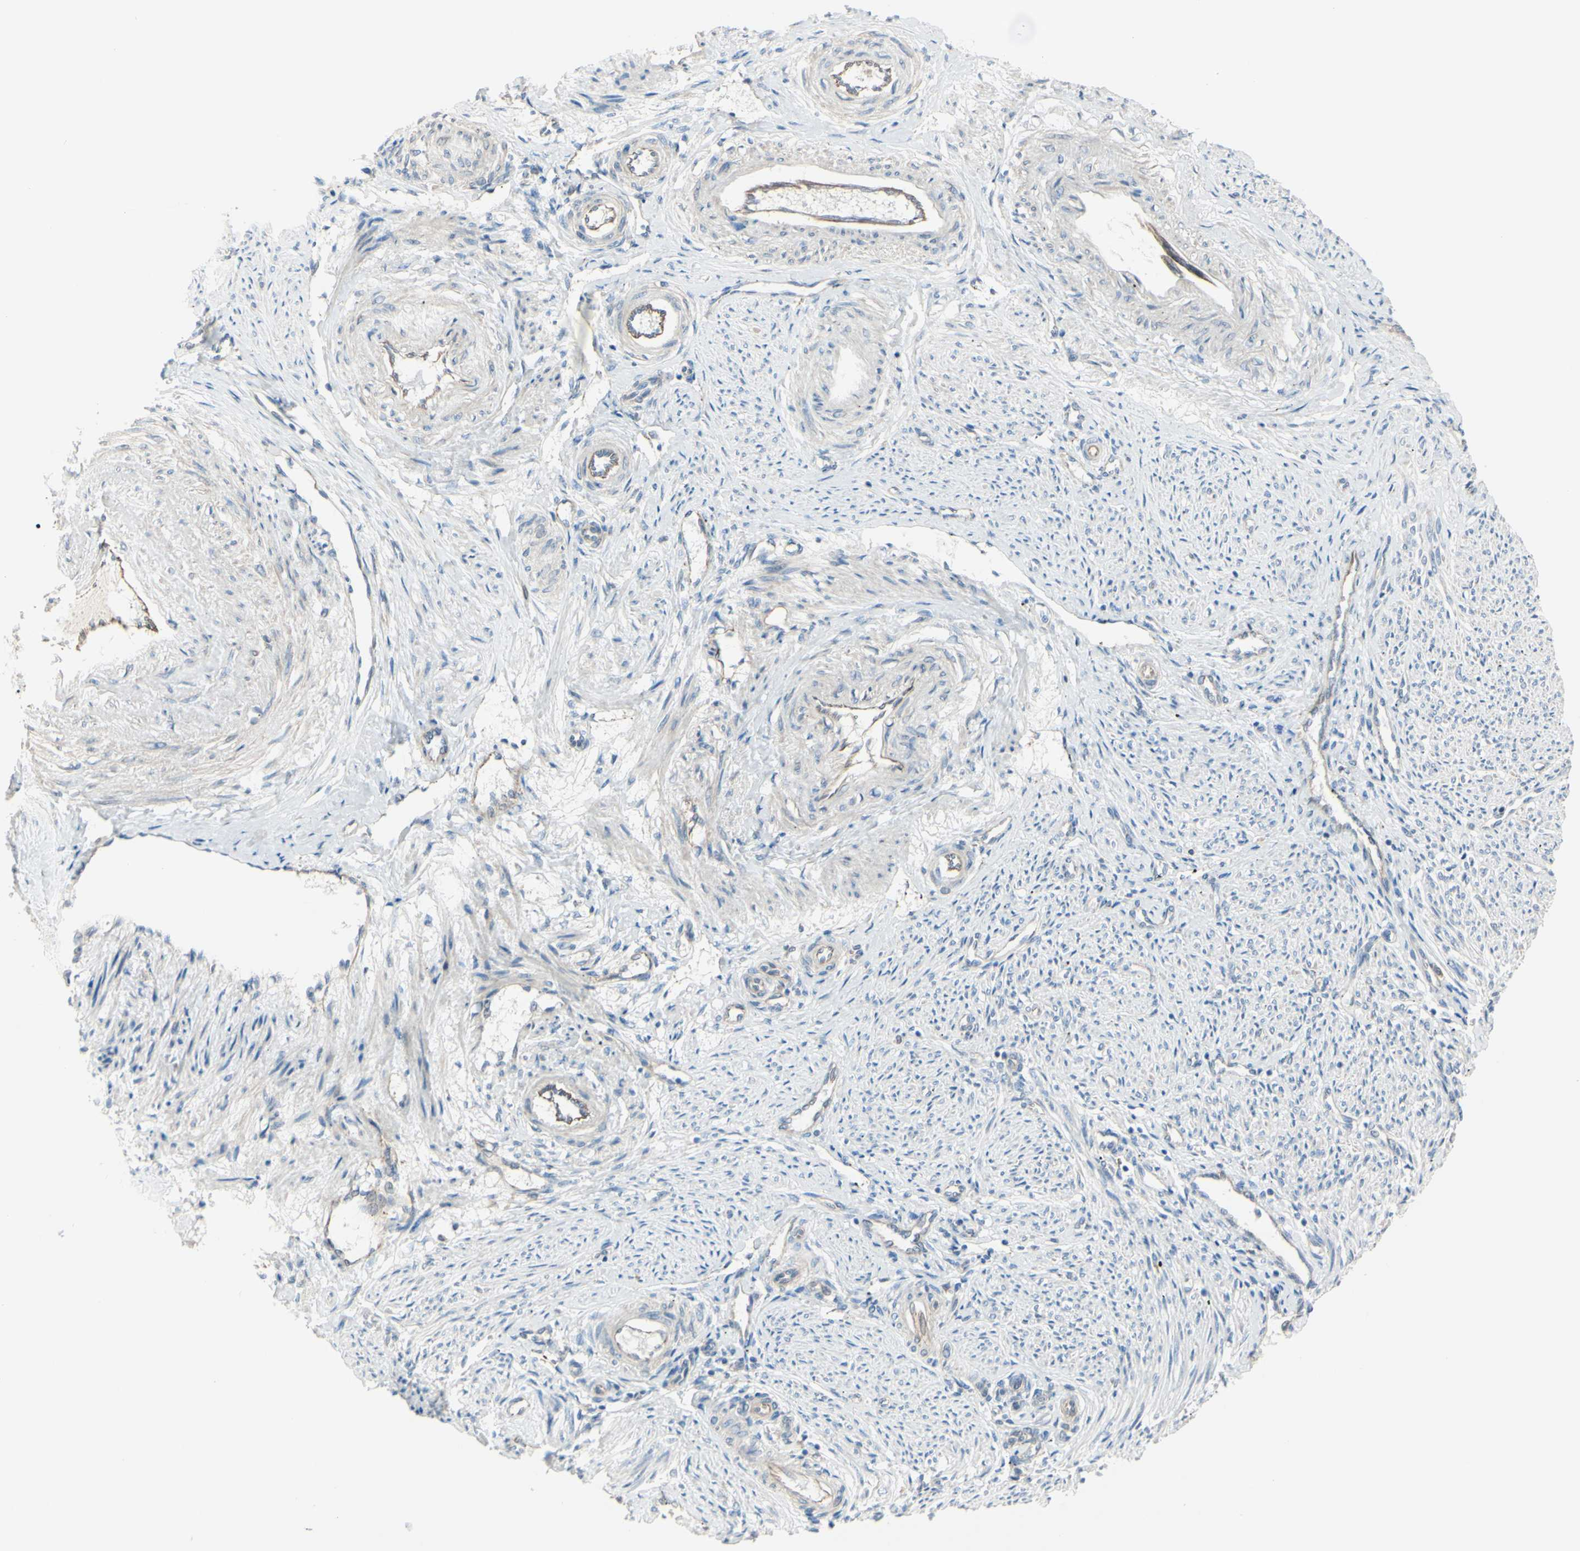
{"staining": {"intensity": "weak", "quantity": "25%-75%", "location": "cytoplasmic/membranous"}, "tissue": "endometrium", "cell_type": "Cells in endometrial stroma", "image_type": "normal", "snomed": [{"axis": "morphology", "description": "Normal tissue, NOS"}, {"axis": "topography", "description": "Endometrium"}], "caption": "A histopathology image of human endometrium stained for a protein exhibits weak cytoplasmic/membranous brown staining in cells in endometrial stroma. The protein of interest is shown in brown color, while the nuclei are stained blue.", "gene": "LMTK2", "patient": {"sex": "female", "age": 42}}